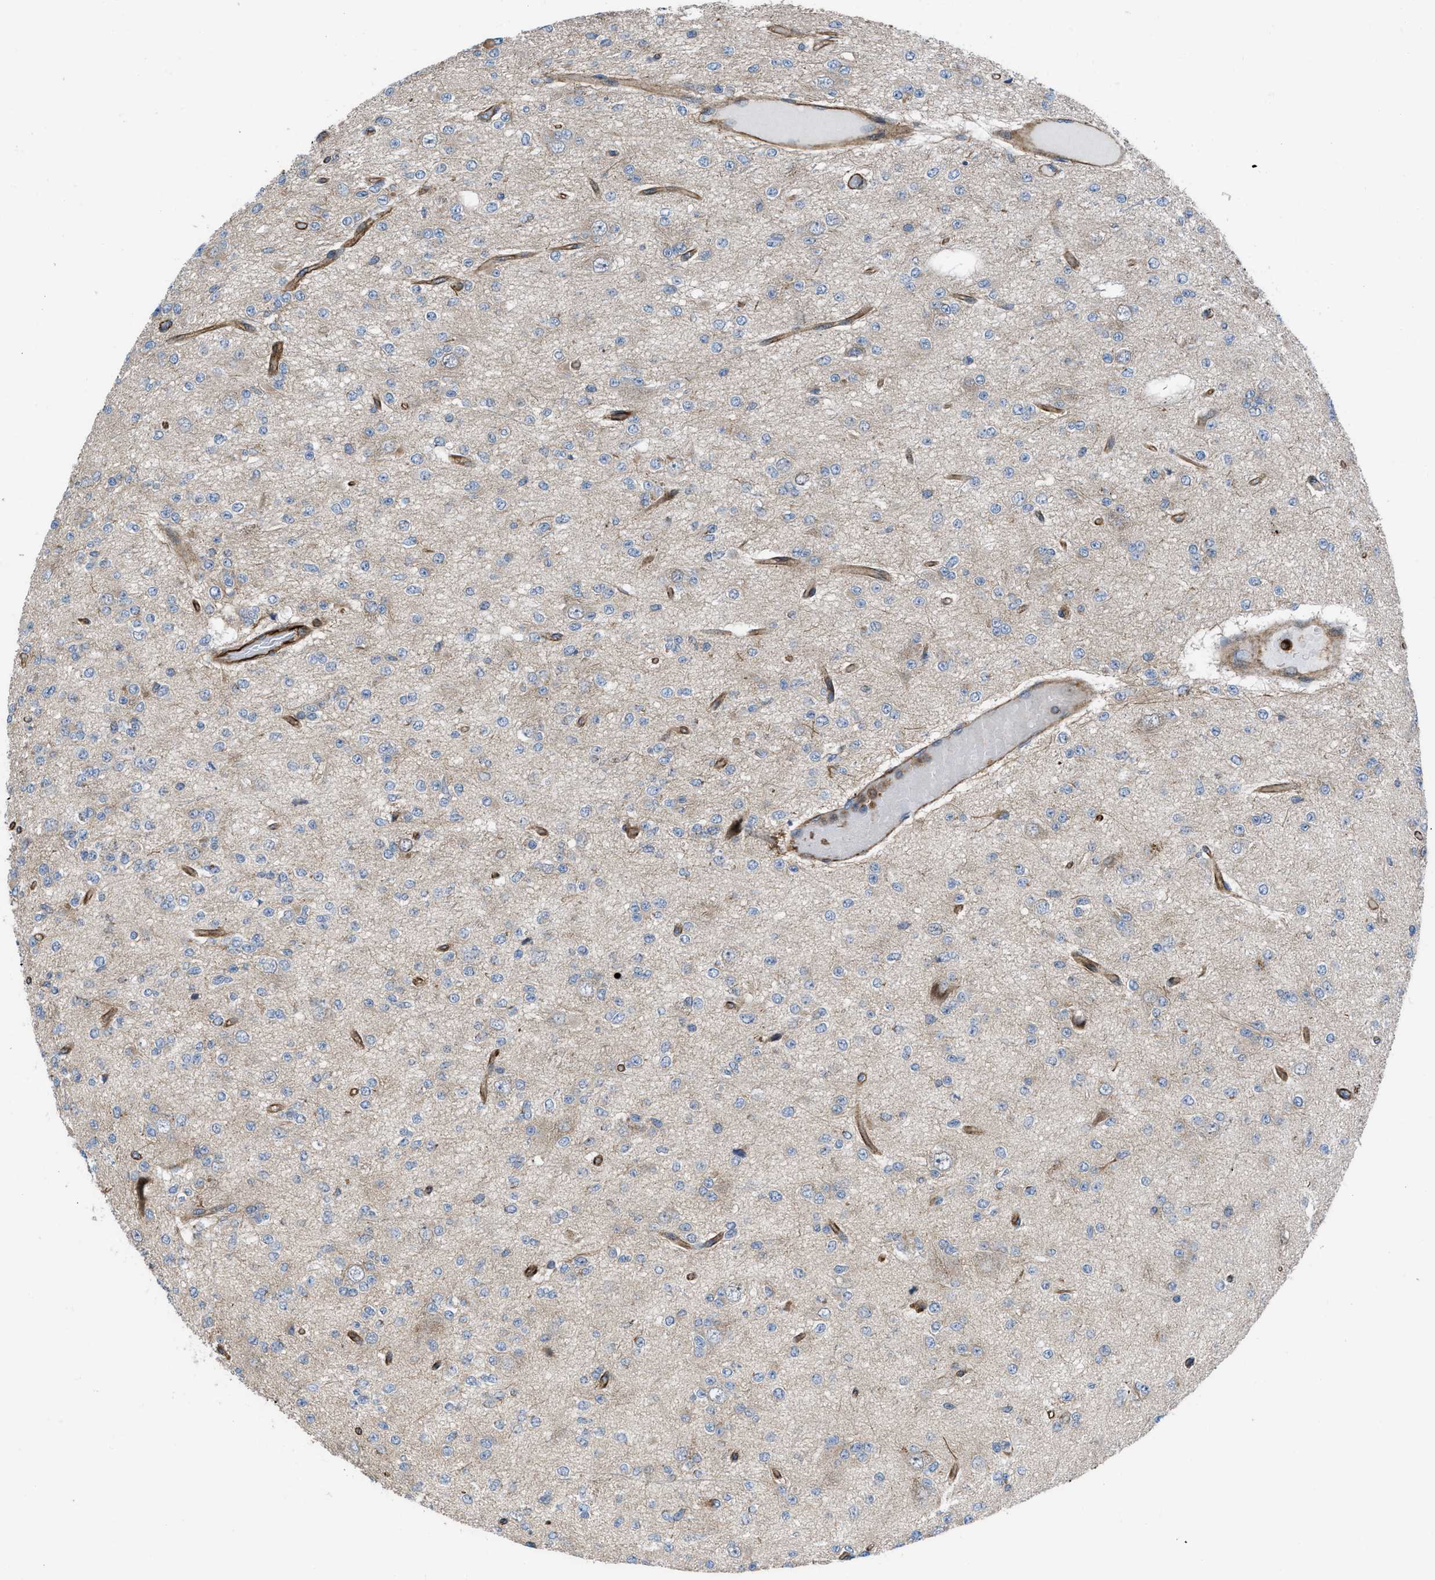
{"staining": {"intensity": "weak", "quantity": "<25%", "location": "cytoplasmic/membranous"}, "tissue": "glioma", "cell_type": "Tumor cells", "image_type": "cancer", "snomed": [{"axis": "morphology", "description": "Glioma, malignant, Low grade"}, {"axis": "topography", "description": "Brain"}], "caption": "A micrograph of human malignant glioma (low-grade) is negative for staining in tumor cells.", "gene": "PTPRE", "patient": {"sex": "male", "age": 38}}